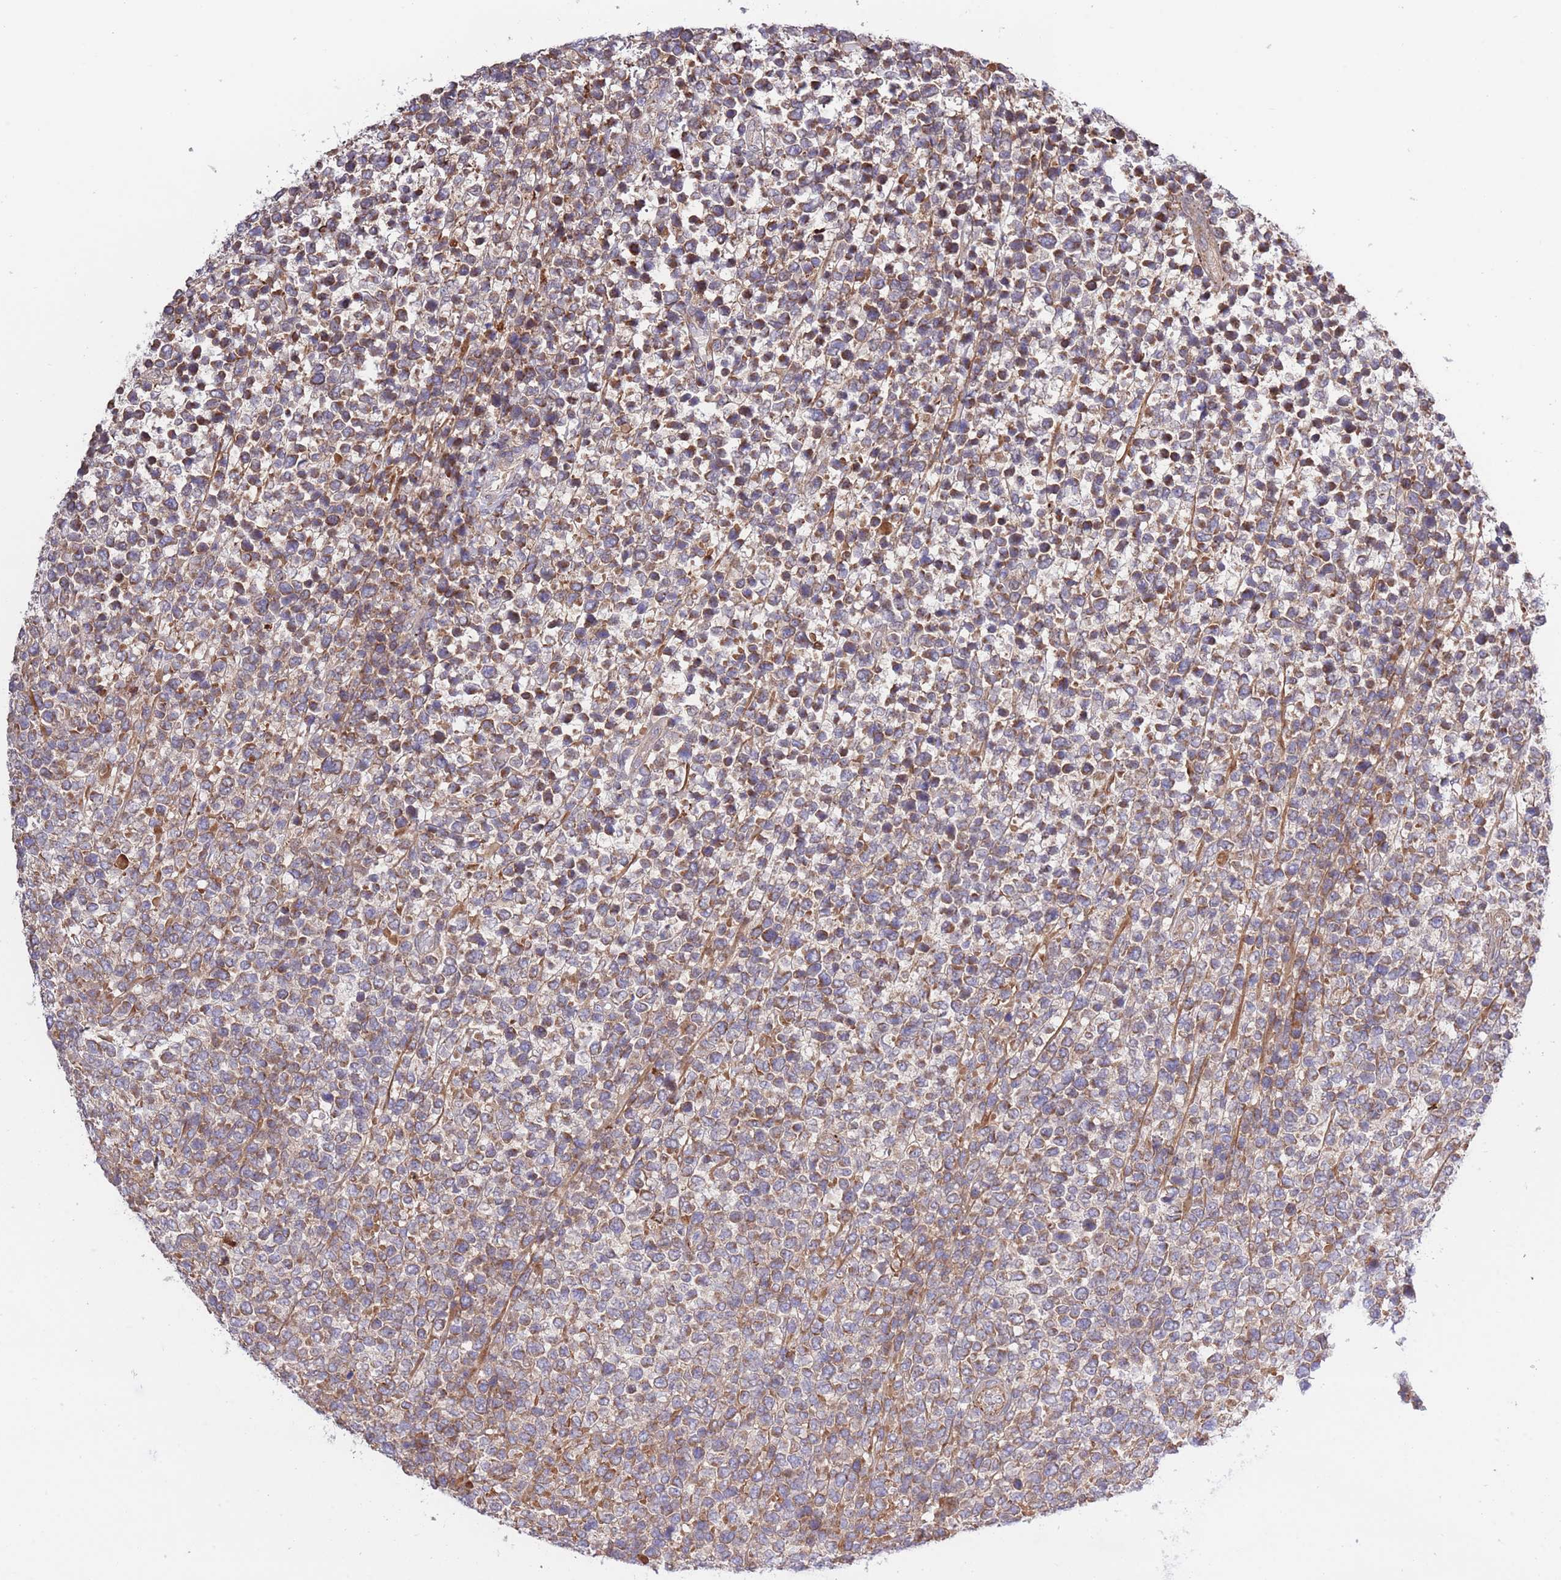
{"staining": {"intensity": "weak", "quantity": ">75%", "location": "cytoplasmic/membranous"}, "tissue": "lymphoma", "cell_type": "Tumor cells", "image_type": "cancer", "snomed": [{"axis": "morphology", "description": "Malignant lymphoma, non-Hodgkin's type, High grade"}, {"axis": "topography", "description": "Soft tissue"}], "caption": "The immunohistochemical stain highlights weak cytoplasmic/membranous positivity in tumor cells of lymphoma tissue. (DAB IHC with brightfield microscopy, high magnification).", "gene": "ATP13A2", "patient": {"sex": "female", "age": 56}}